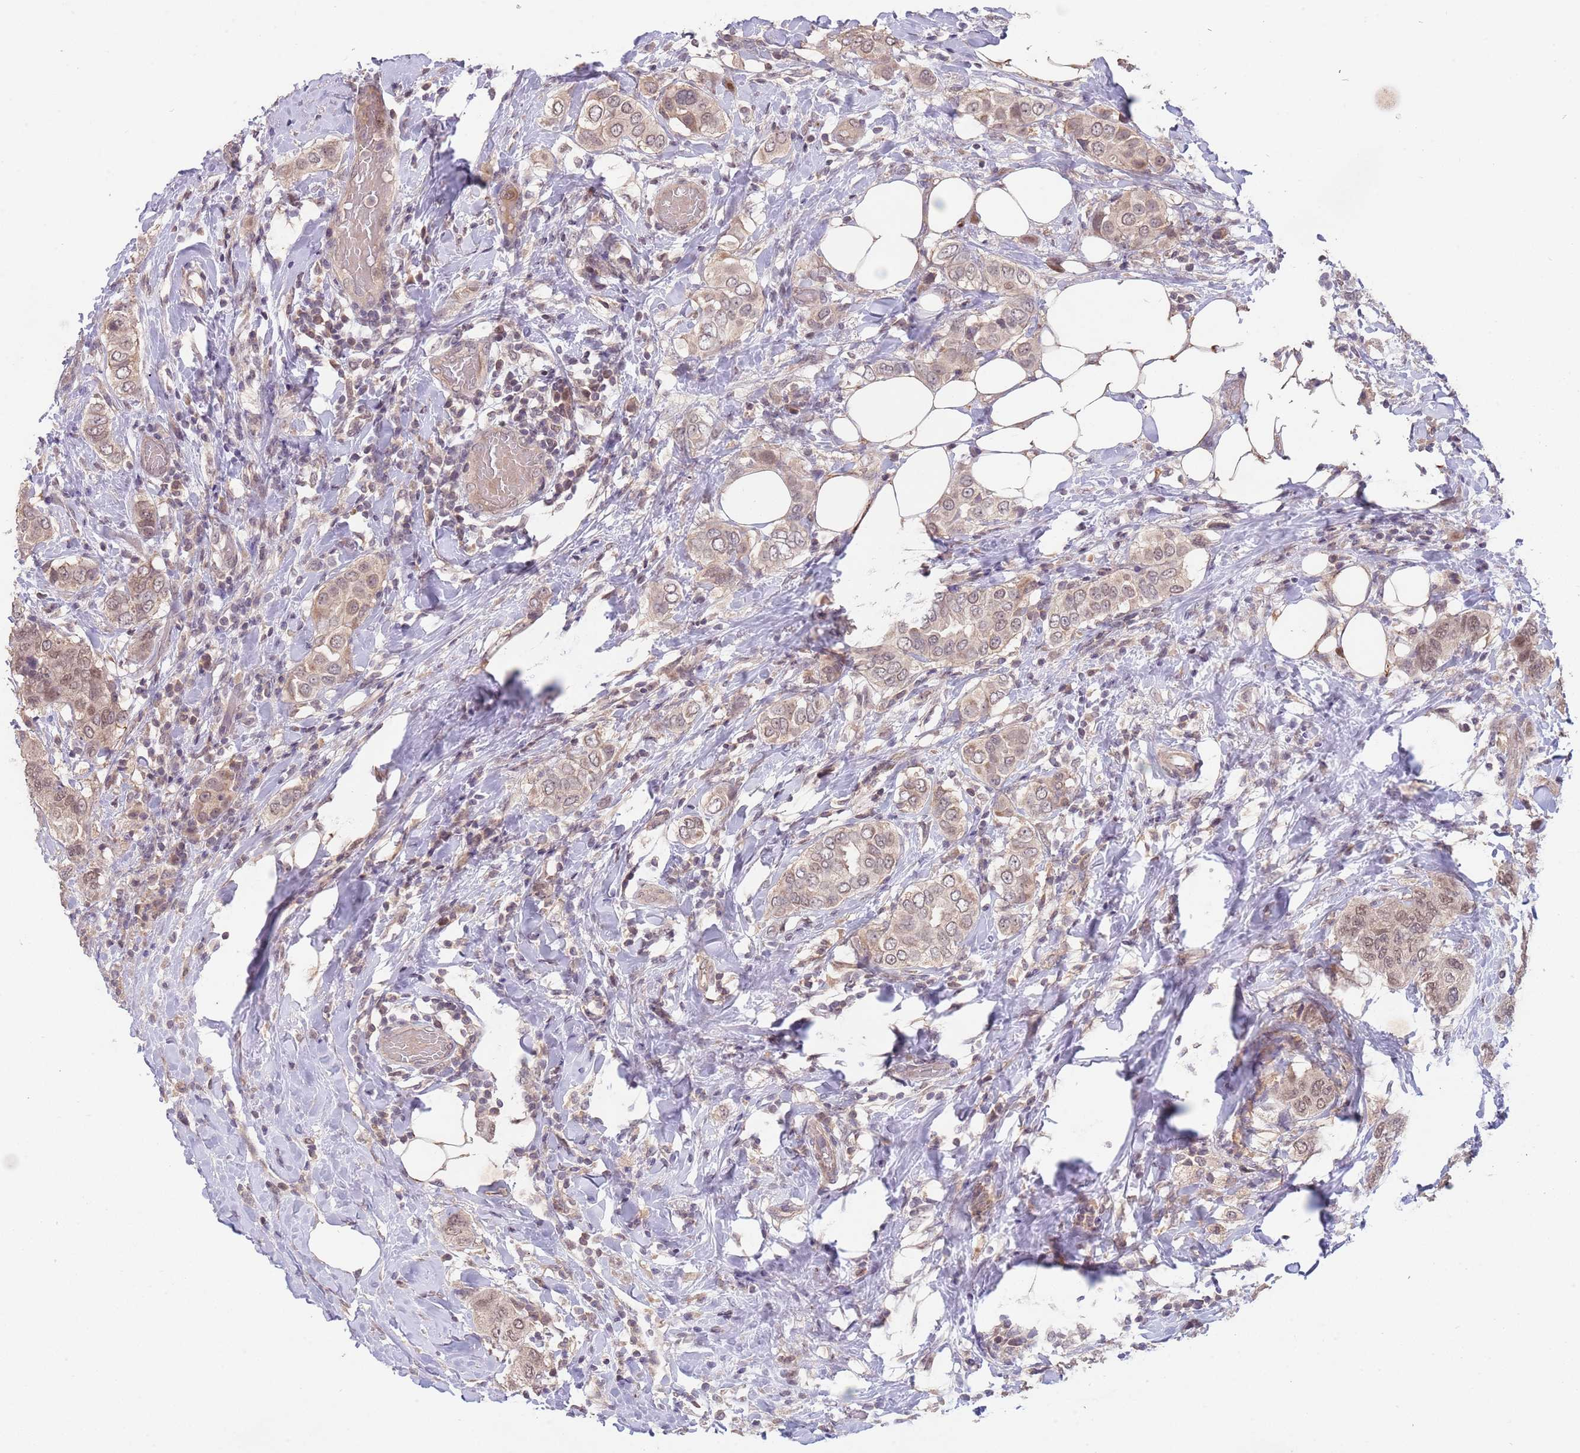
{"staining": {"intensity": "weak", "quantity": "25%-75%", "location": "nuclear"}, "tissue": "breast cancer", "cell_type": "Tumor cells", "image_type": "cancer", "snomed": [{"axis": "morphology", "description": "Lobular carcinoma"}, {"axis": "topography", "description": "Breast"}], "caption": "About 25%-75% of tumor cells in human lobular carcinoma (breast) exhibit weak nuclear protein staining as visualized by brown immunohistochemical staining.", "gene": "MEI1", "patient": {"sex": "female", "age": 51}}